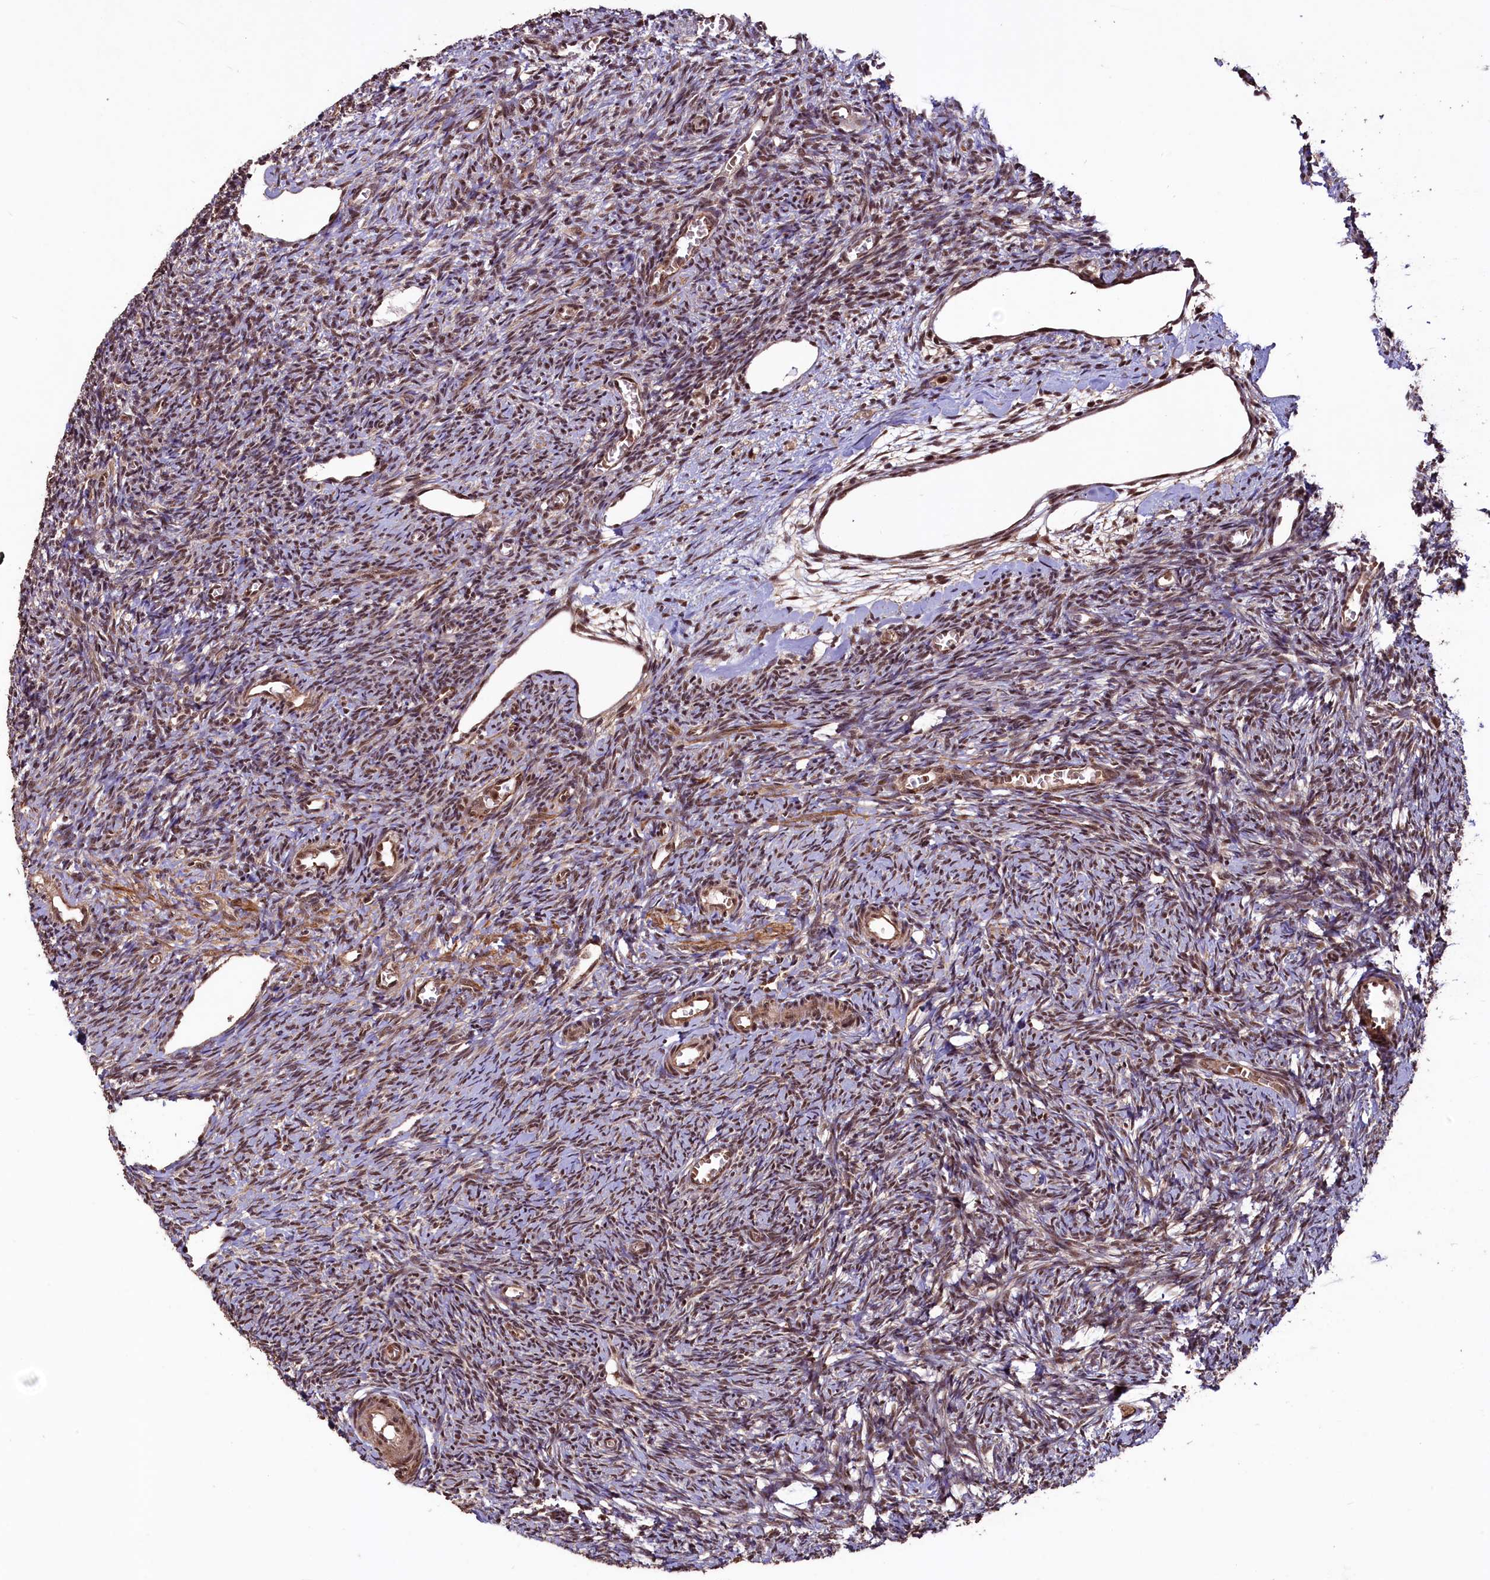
{"staining": {"intensity": "moderate", "quantity": ">75%", "location": "nuclear"}, "tissue": "ovary", "cell_type": "Ovarian stroma cells", "image_type": "normal", "snomed": [{"axis": "morphology", "description": "Normal tissue, NOS"}, {"axis": "topography", "description": "Ovary"}], "caption": "A medium amount of moderate nuclear expression is present in approximately >75% of ovarian stroma cells in benign ovary.", "gene": "SFSWAP", "patient": {"sex": "female", "age": 27}}